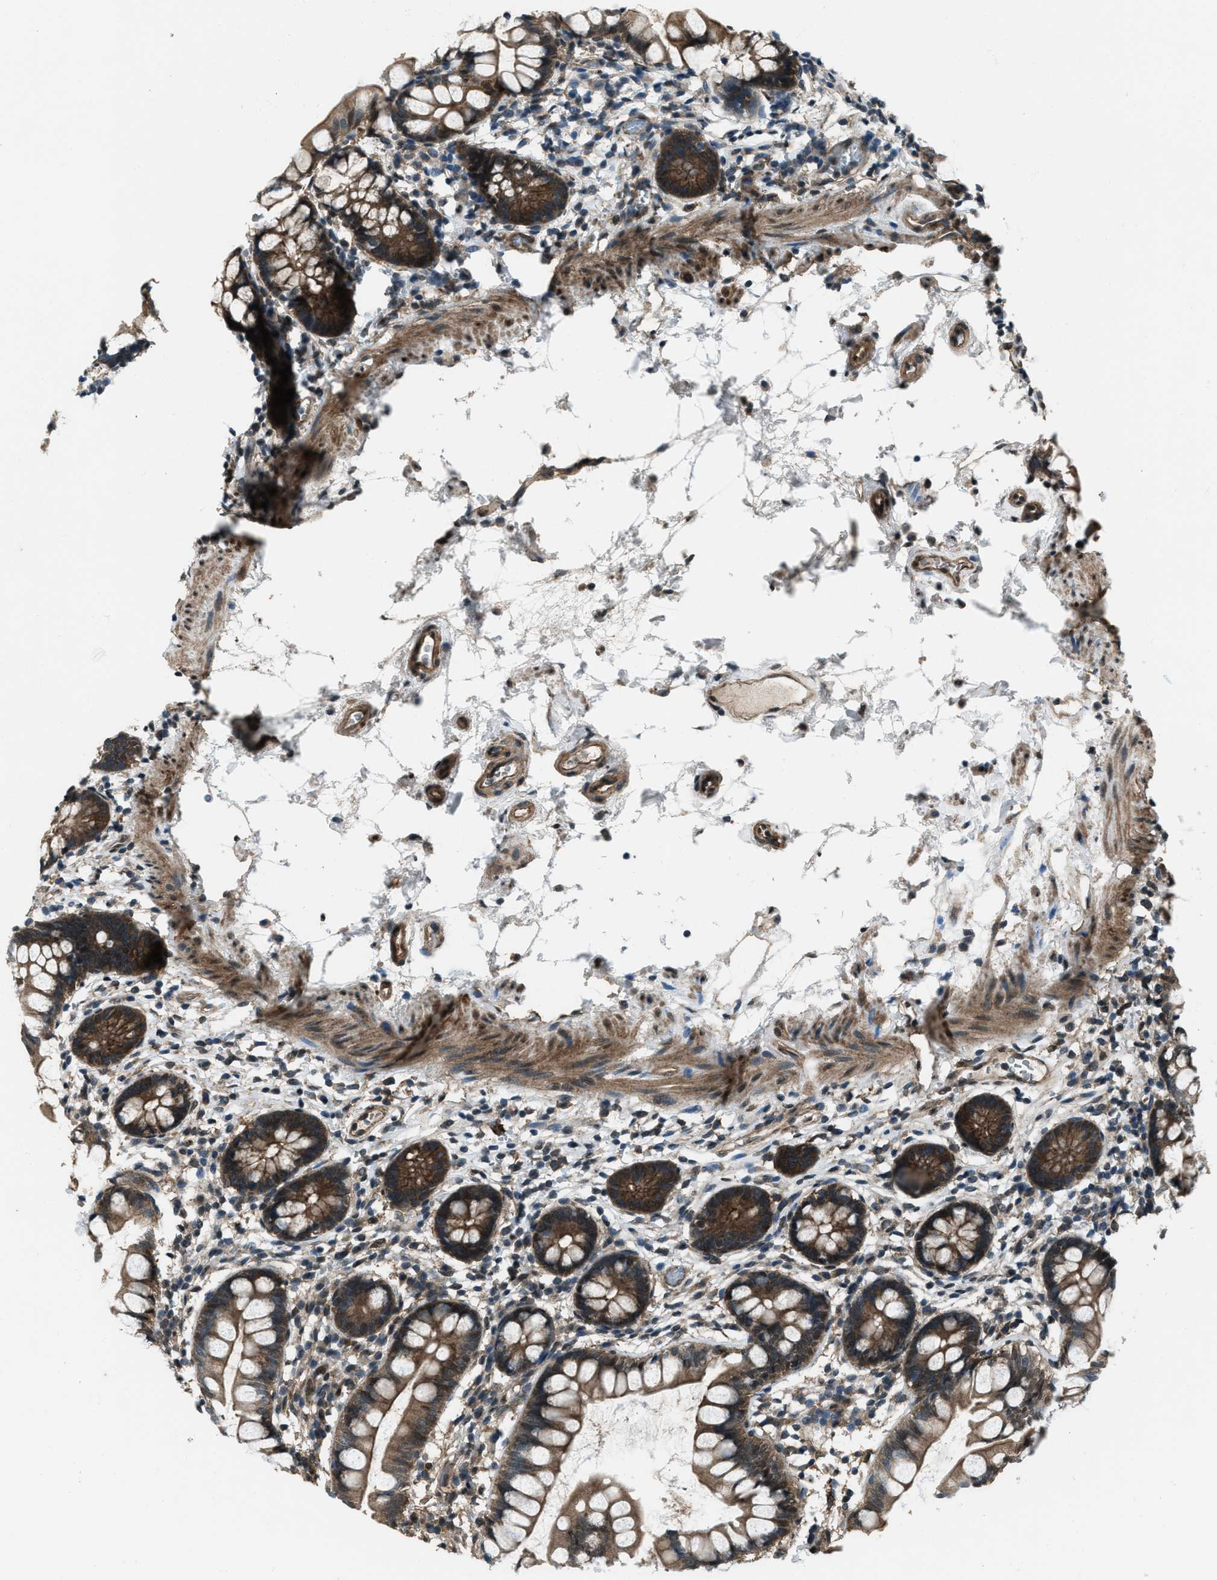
{"staining": {"intensity": "moderate", "quantity": ">75%", "location": "cytoplasmic/membranous"}, "tissue": "small intestine", "cell_type": "Glandular cells", "image_type": "normal", "snomed": [{"axis": "morphology", "description": "Normal tissue, NOS"}, {"axis": "topography", "description": "Small intestine"}], "caption": "A high-resolution image shows immunohistochemistry (IHC) staining of benign small intestine, which shows moderate cytoplasmic/membranous positivity in approximately >75% of glandular cells.", "gene": "SVIL", "patient": {"sex": "female", "age": 84}}